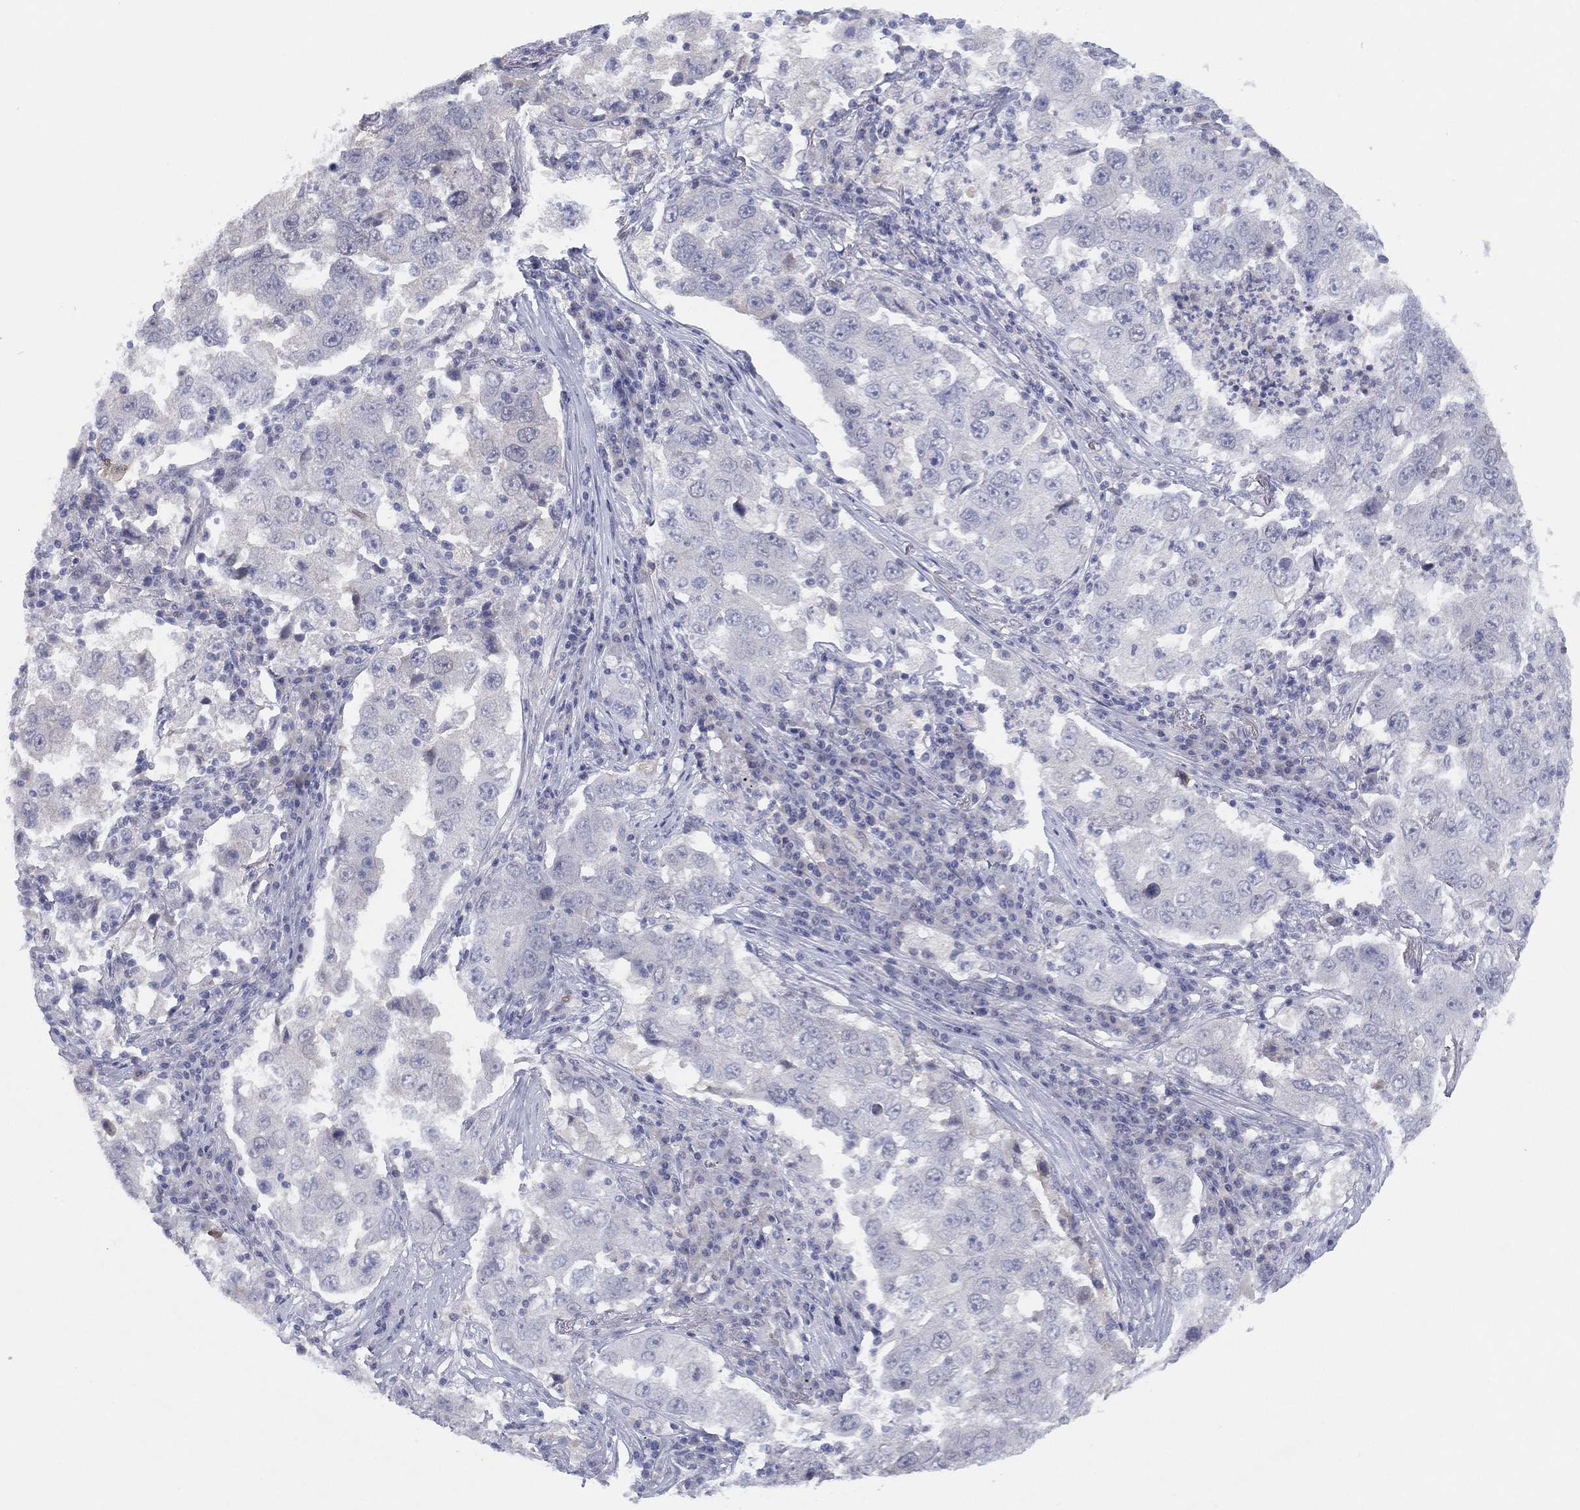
{"staining": {"intensity": "negative", "quantity": "none", "location": "none"}, "tissue": "lung cancer", "cell_type": "Tumor cells", "image_type": "cancer", "snomed": [{"axis": "morphology", "description": "Adenocarcinoma, NOS"}, {"axis": "topography", "description": "Lung"}], "caption": "Adenocarcinoma (lung) was stained to show a protein in brown. There is no significant staining in tumor cells.", "gene": "DDAH1", "patient": {"sex": "male", "age": 73}}